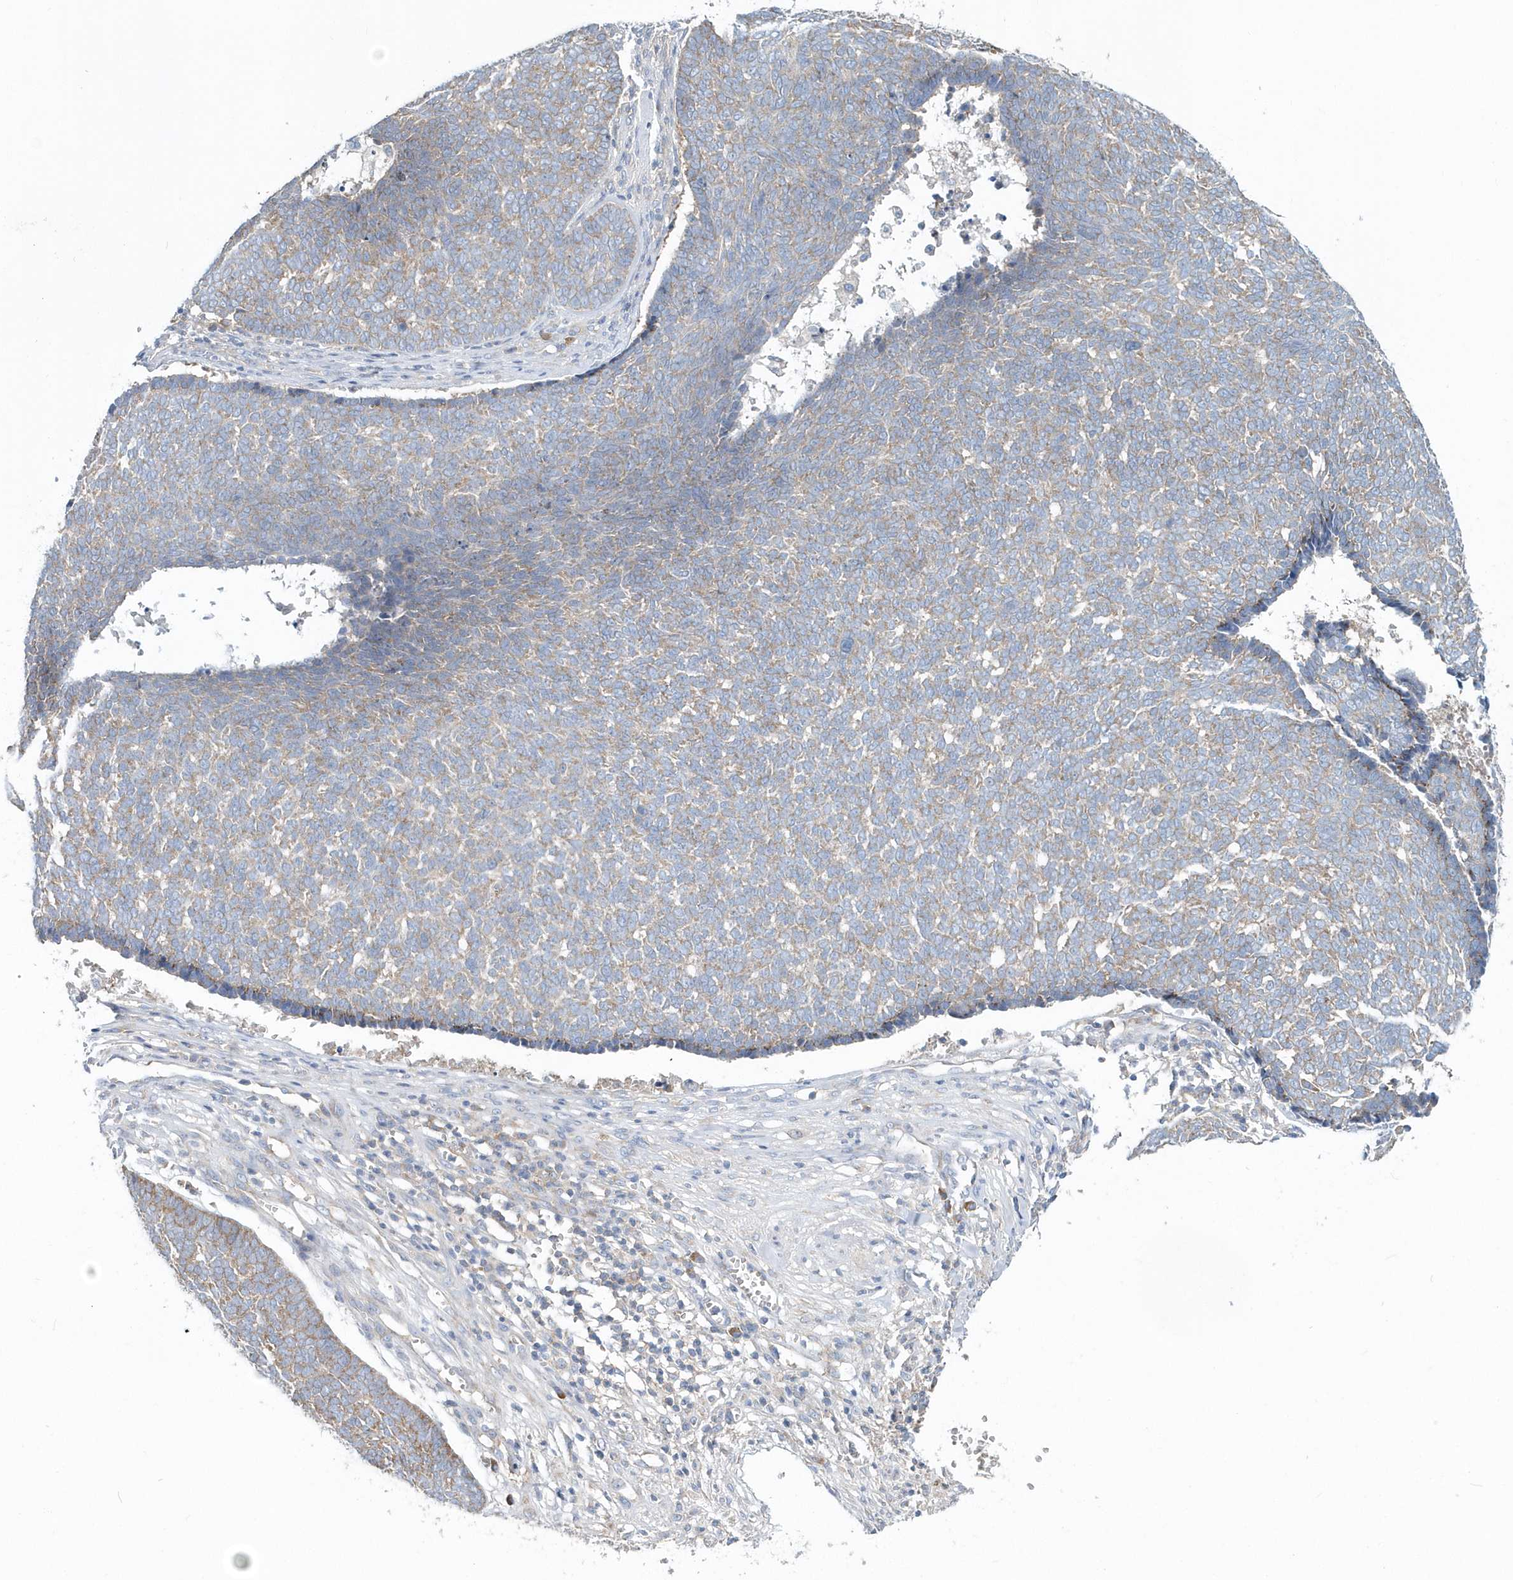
{"staining": {"intensity": "weak", "quantity": ">75%", "location": "cytoplasmic/membranous"}, "tissue": "skin cancer", "cell_type": "Tumor cells", "image_type": "cancer", "snomed": [{"axis": "morphology", "description": "Basal cell carcinoma"}, {"axis": "topography", "description": "Skin"}], "caption": "Approximately >75% of tumor cells in skin cancer (basal cell carcinoma) demonstrate weak cytoplasmic/membranous protein expression as visualized by brown immunohistochemical staining.", "gene": "EIF3C", "patient": {"sex": "male", "age": 84}}